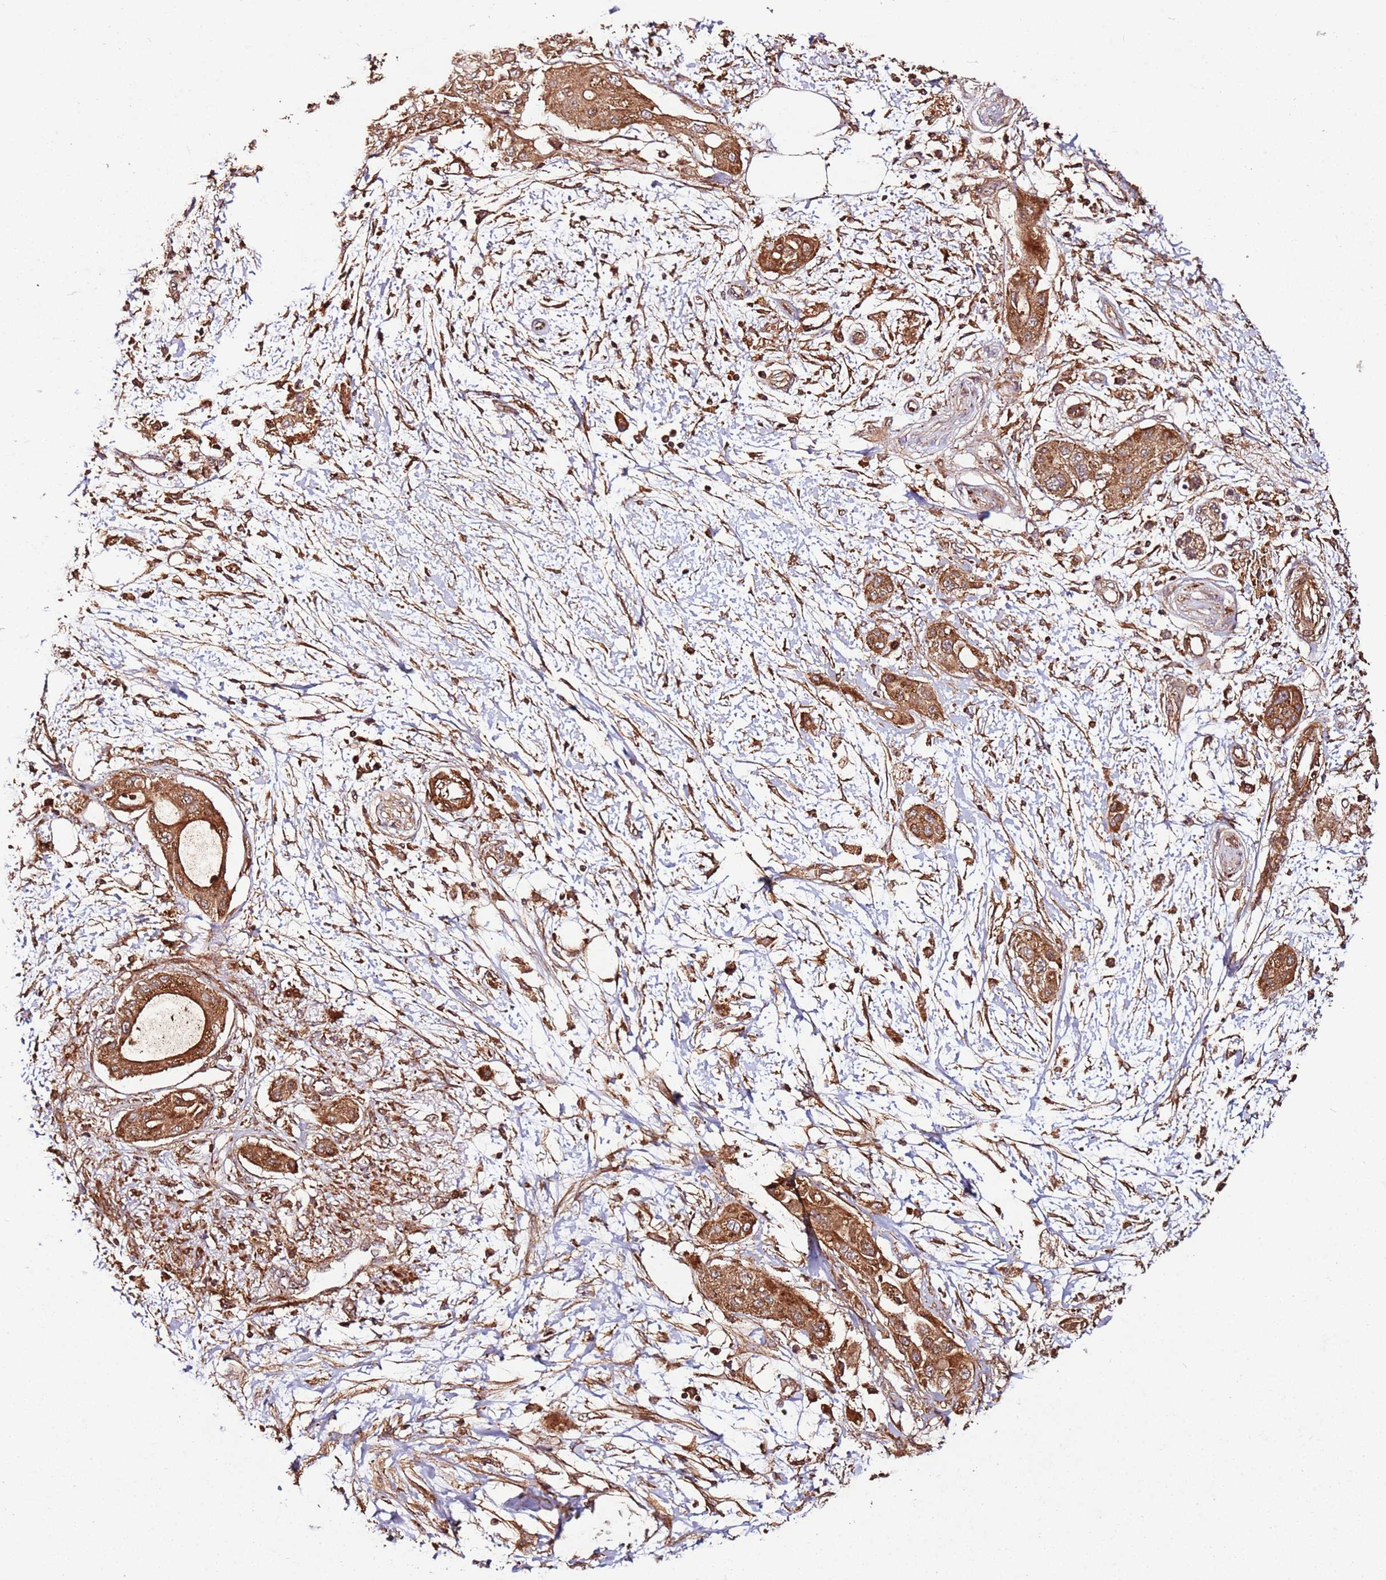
{"staining": {"intensity": "strong", "quantity": ">75%", "location": "cytoplasmic/membranous"}, "tissue": "pancreatic cancer", "cell_type": "Tumor cells", "image_type": "cancer", "snomed": [{"axis": "morphology", "description": "Adenocarcinoma, NOS"}, {"axis": "topography", "description": "Pancreas"}], "caption": "A brown stain highlights strong cytoplasmic/membranous positivity of a protein in adenocarcinoma (pancreatic) tumor cells.", "gene": "FAM186A", "patient": {"sex": "male", "age": 68}}